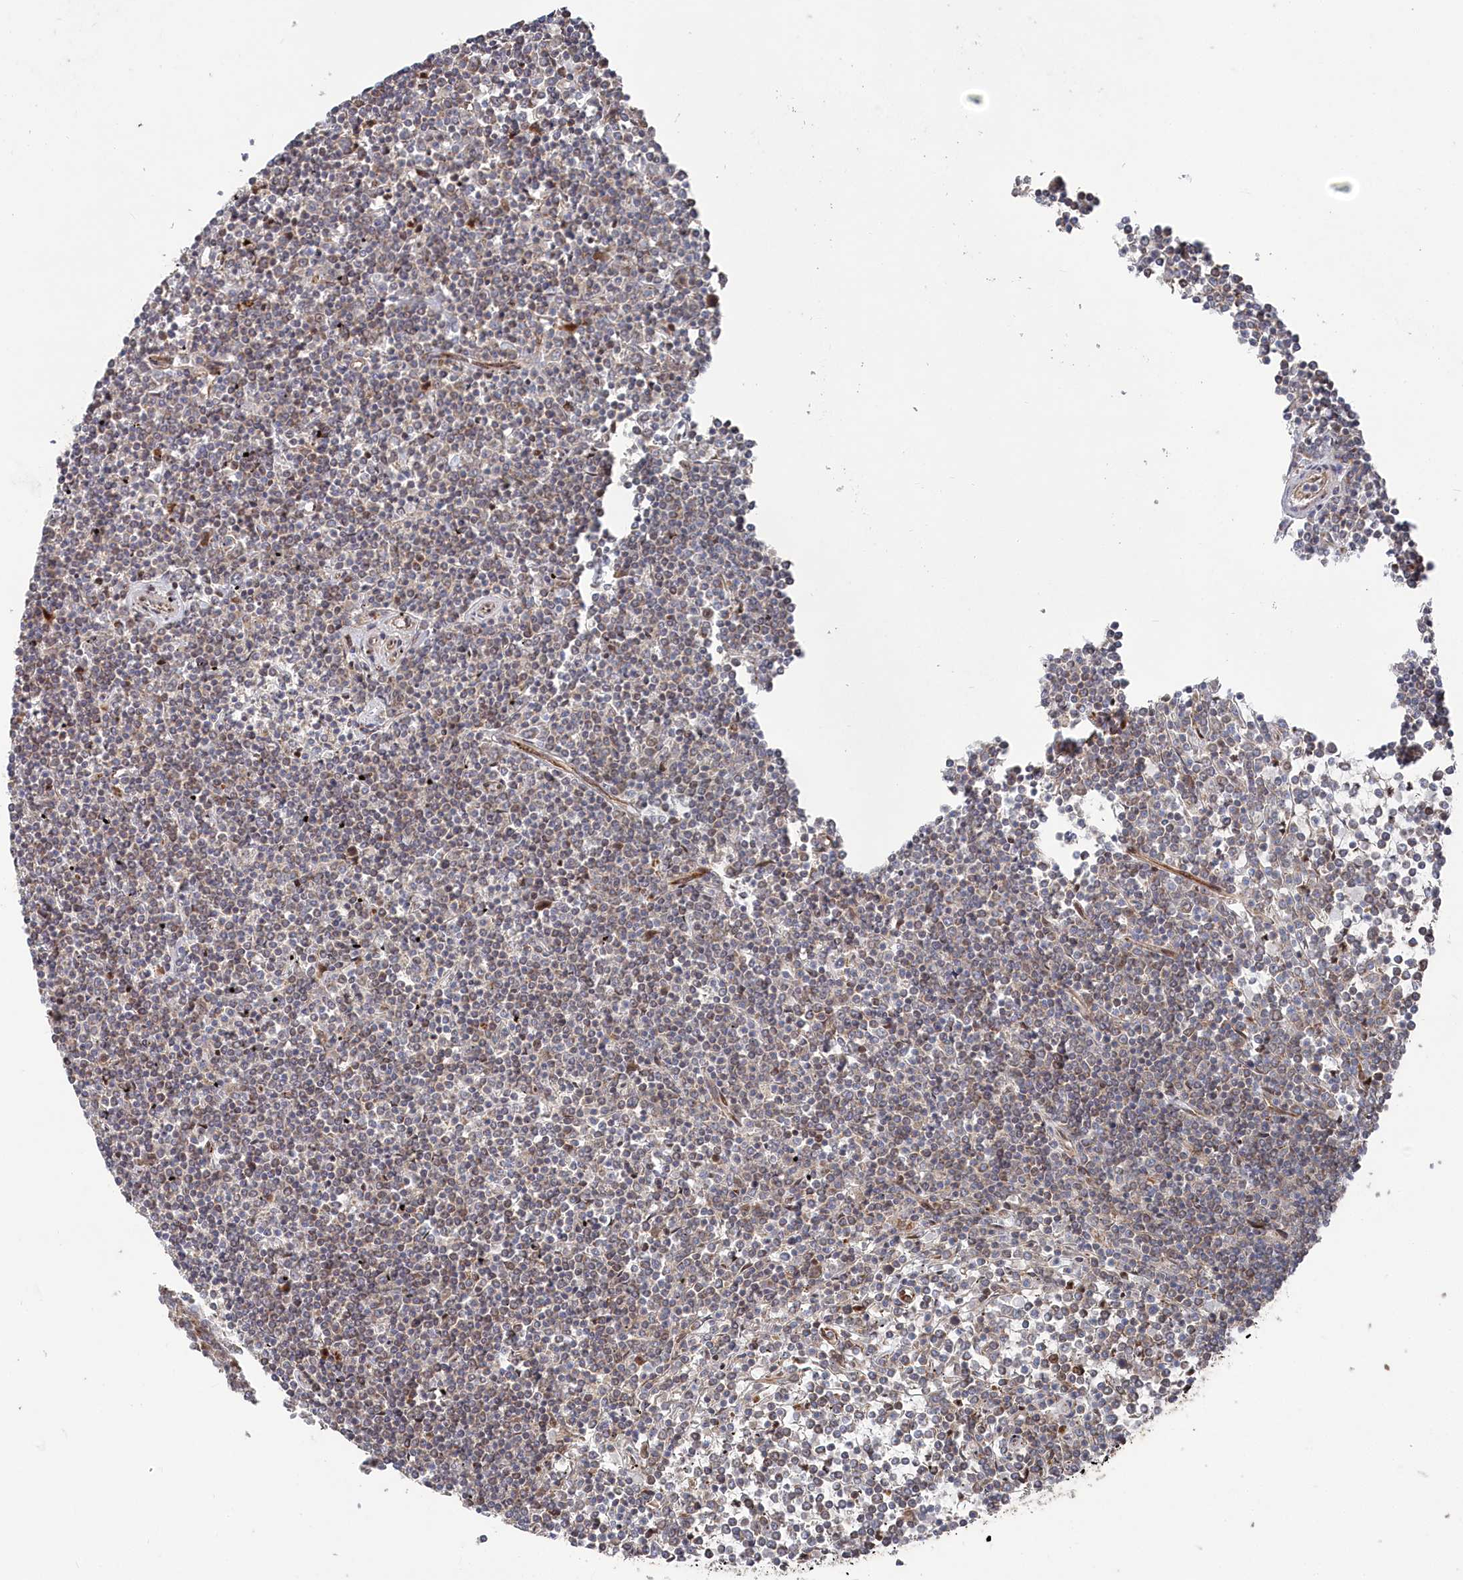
{"staining": {"intensity": "weak", "quantity": "25%-75%", "location": "cytoplasmic/membranous,nuclear"}, "tissue": "lymphoma", "cell_type": "Tumor cells", "image_type": "cancer", "snomed": [{"axis": "morphology", "description": "Malignant lymphoma, non-Hodgkin's type, Low grade"}, {"axis": "topography", "description": "Spleen"}], "caption": "A low amount of weak cytoplasmic/membranous and nuclear positivity is seen in approximately 25%-75% of tumor cells in low-grade malignant lymphoma, non-Hodgkin's type tissue. Using DAB (3,3'-diaminobenzidine) (brown) and hematoxylin (blue) stains, captured at high magnification using brightfield microscopy.", "gene": "POLR3A", "patient": {"sex": "female", "age": 19}}